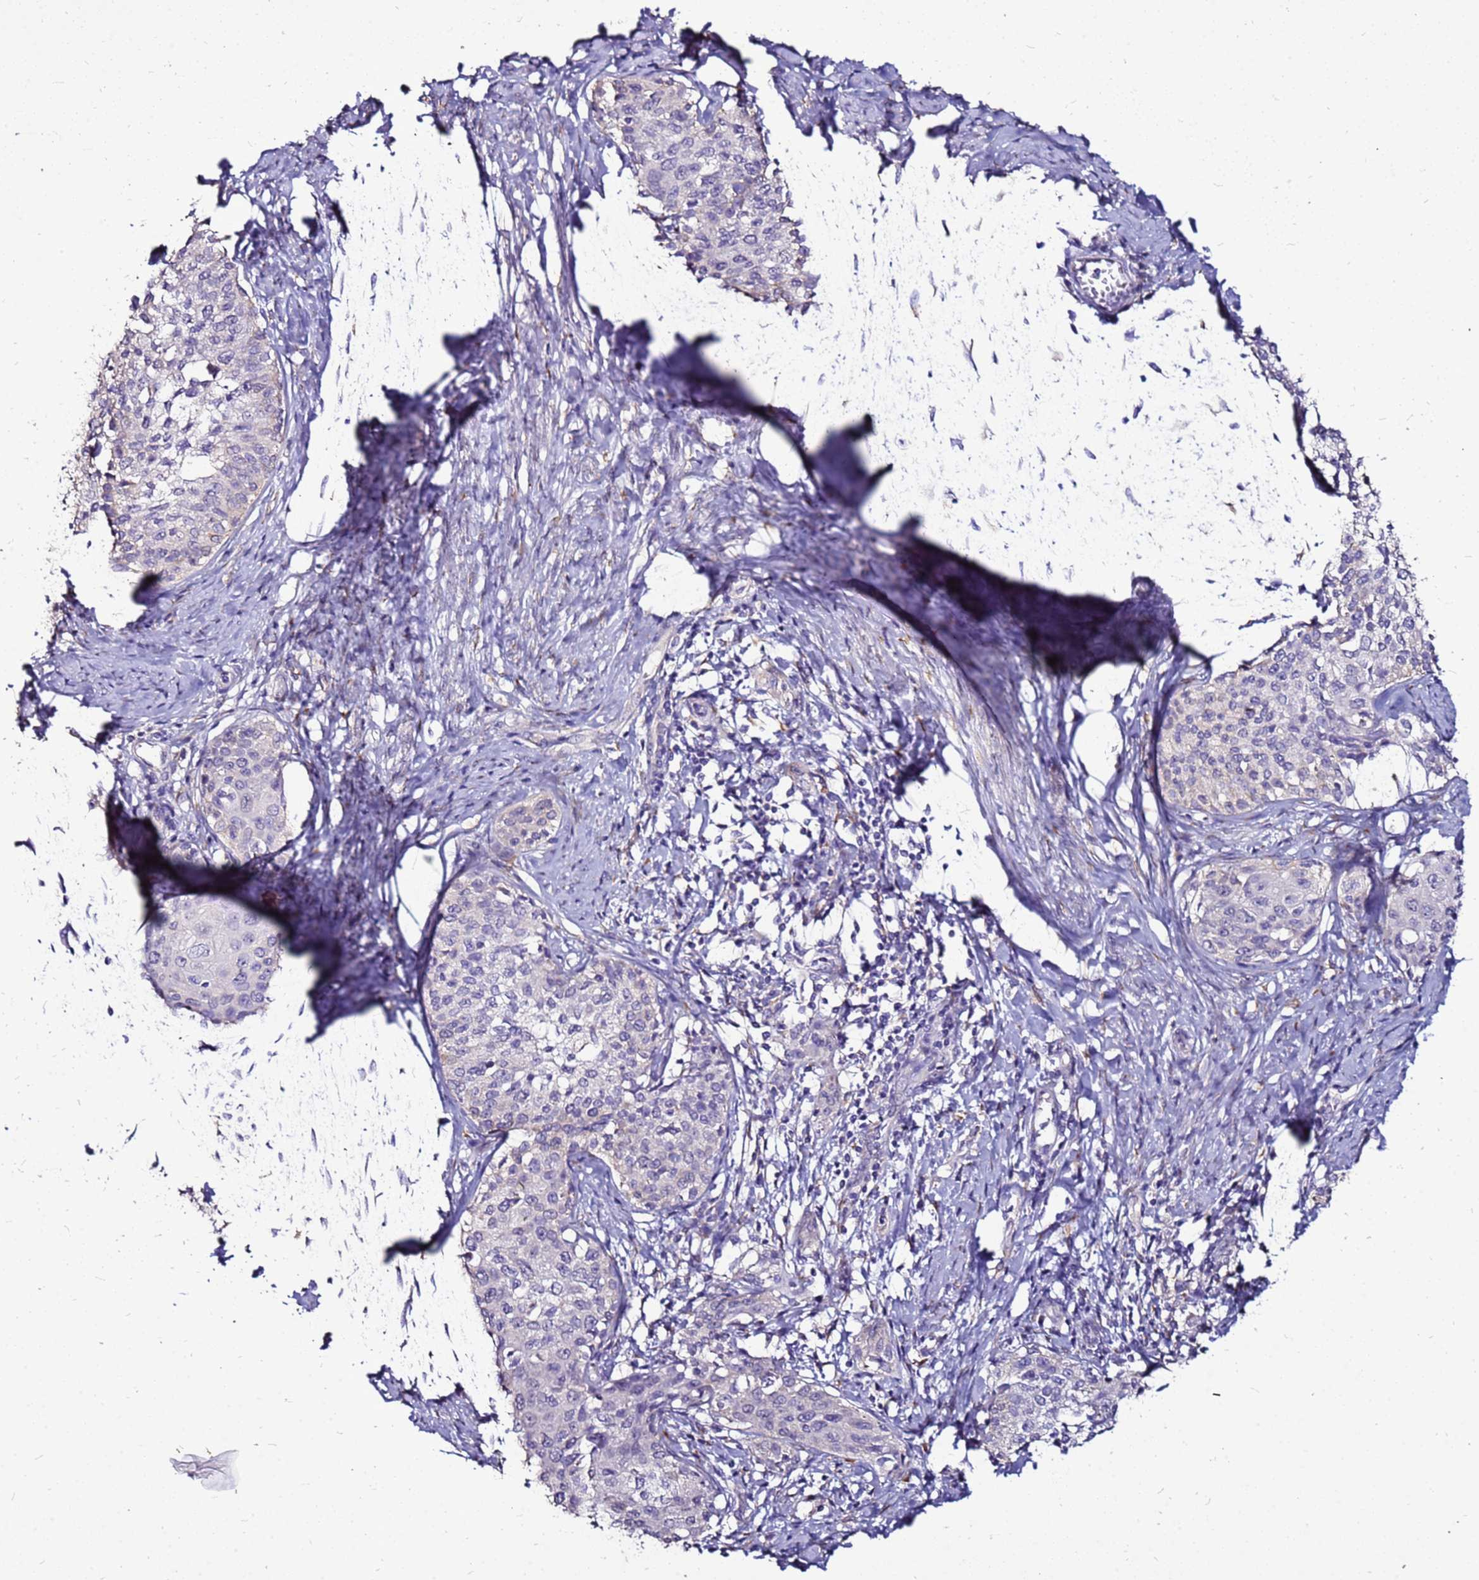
{"staining": {"intensity": "negative", "quantity": "none", "location": "none"}, "tissue": "cervical cancer", "cell_type": "Tumor cells", "image_type": "cancer", "snomed": [{"axis": "morphology", "description": "Squamous cell carcinoma, NOS"}, {"axis": "morphology", "description": "Adenocarcinoma, NOS"}, {"axis": "topography", "description": "Cervix"}], "caption": "Tumor cells show no significant protein positivity in cervical cancer.", "gene": "SLC44A3", "patient": {"sex": "female", "age": 52}}